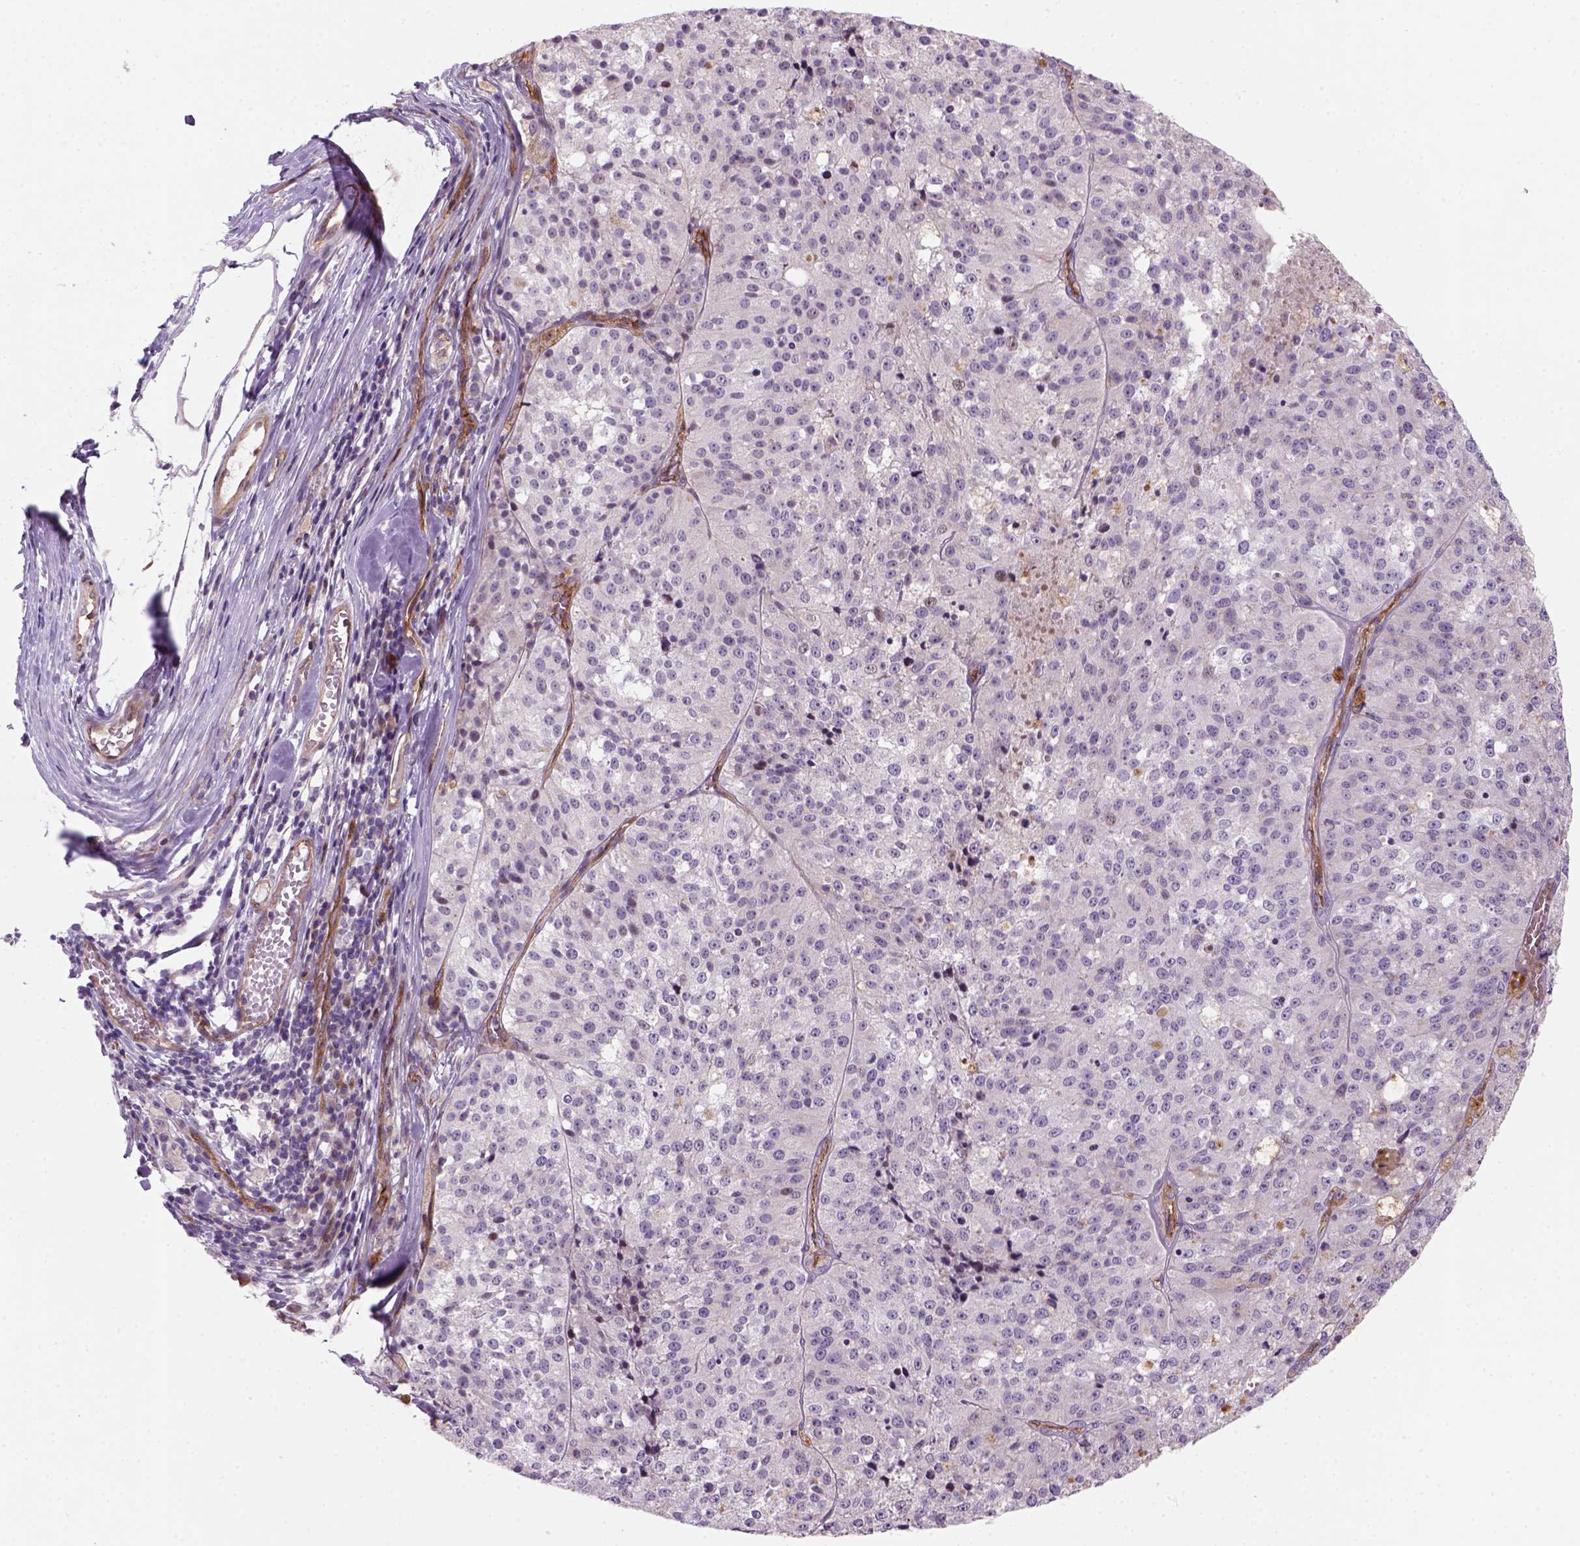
{"staining": {"intensity": "negative", "quantity": "none", "location": "none"}, "tissue": "melanoma", "cell_type": "Tumor cells", "image_type": "cancer", "snomed": [{"axis": "morphology", "description": "Malignant melanoma, Metastatic site"}, {"axis": "topography", "description": "Lymph node"}], "caption": "Micrograph shows no significant protein positivity in tumor cells of melanoma.", "gene": "VSTM5", "patient": {"sex": "female", "age": 64}}